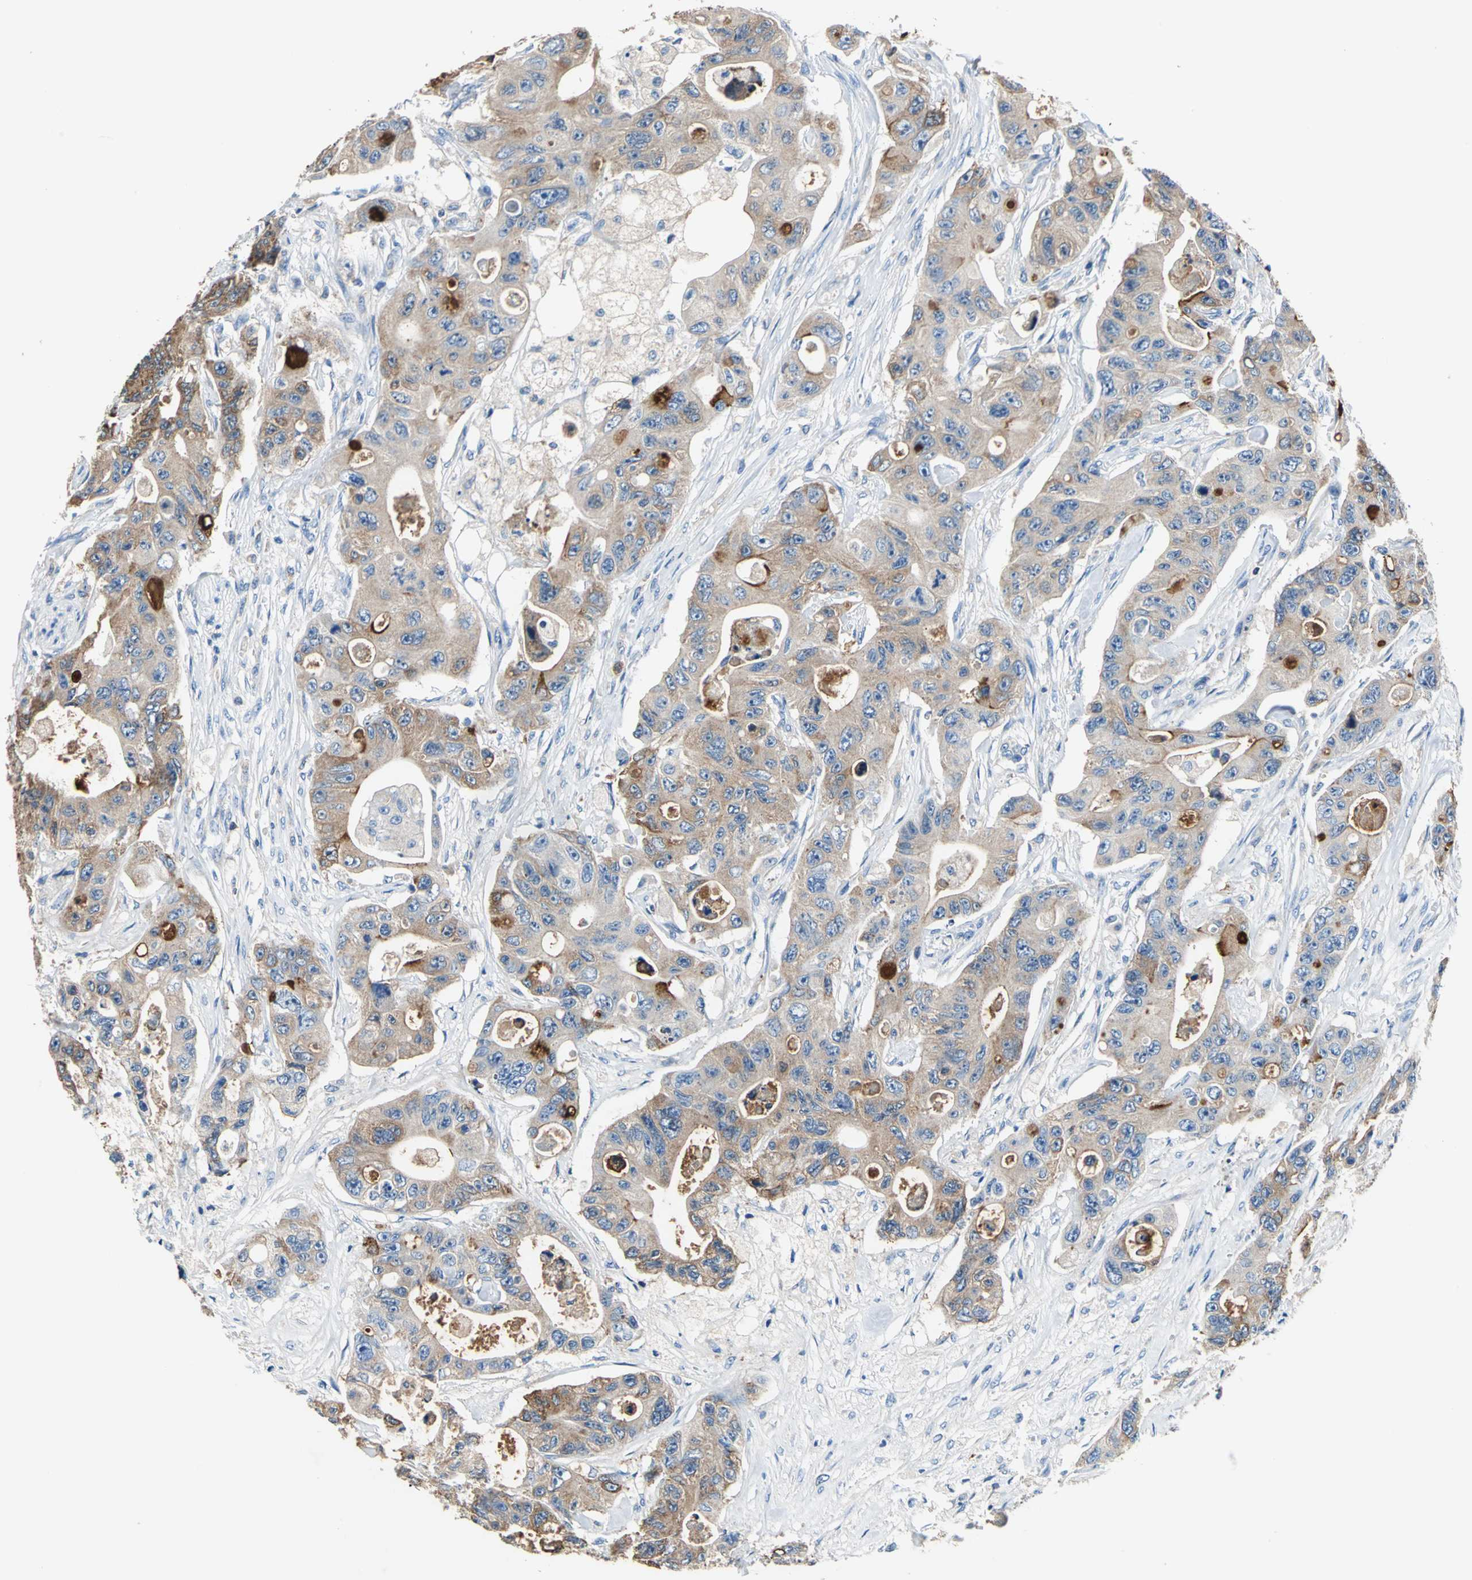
{"staining": {"intensity": "moderate", "quantity": ">75%", "location": "cytoplasmic/membranous"}, "tissue": "colorectal cancer", "cell_type": "Tumor cells", "image_type": "cancer", "snomed": [{"axis": "morphology", "description": "Adenocarcinoma, NOS"}, {"axis": "topography", "description": "Colon"}], "caption": "This is a photomicrograph of IHC staining of colorectal cancer (adenocarcinoma), which shows moderate staining in the cytoplasmic/membranous of tumor cells.", "gene": "SEPTIN6", "patient": {"sex": "female", "age": 46}}